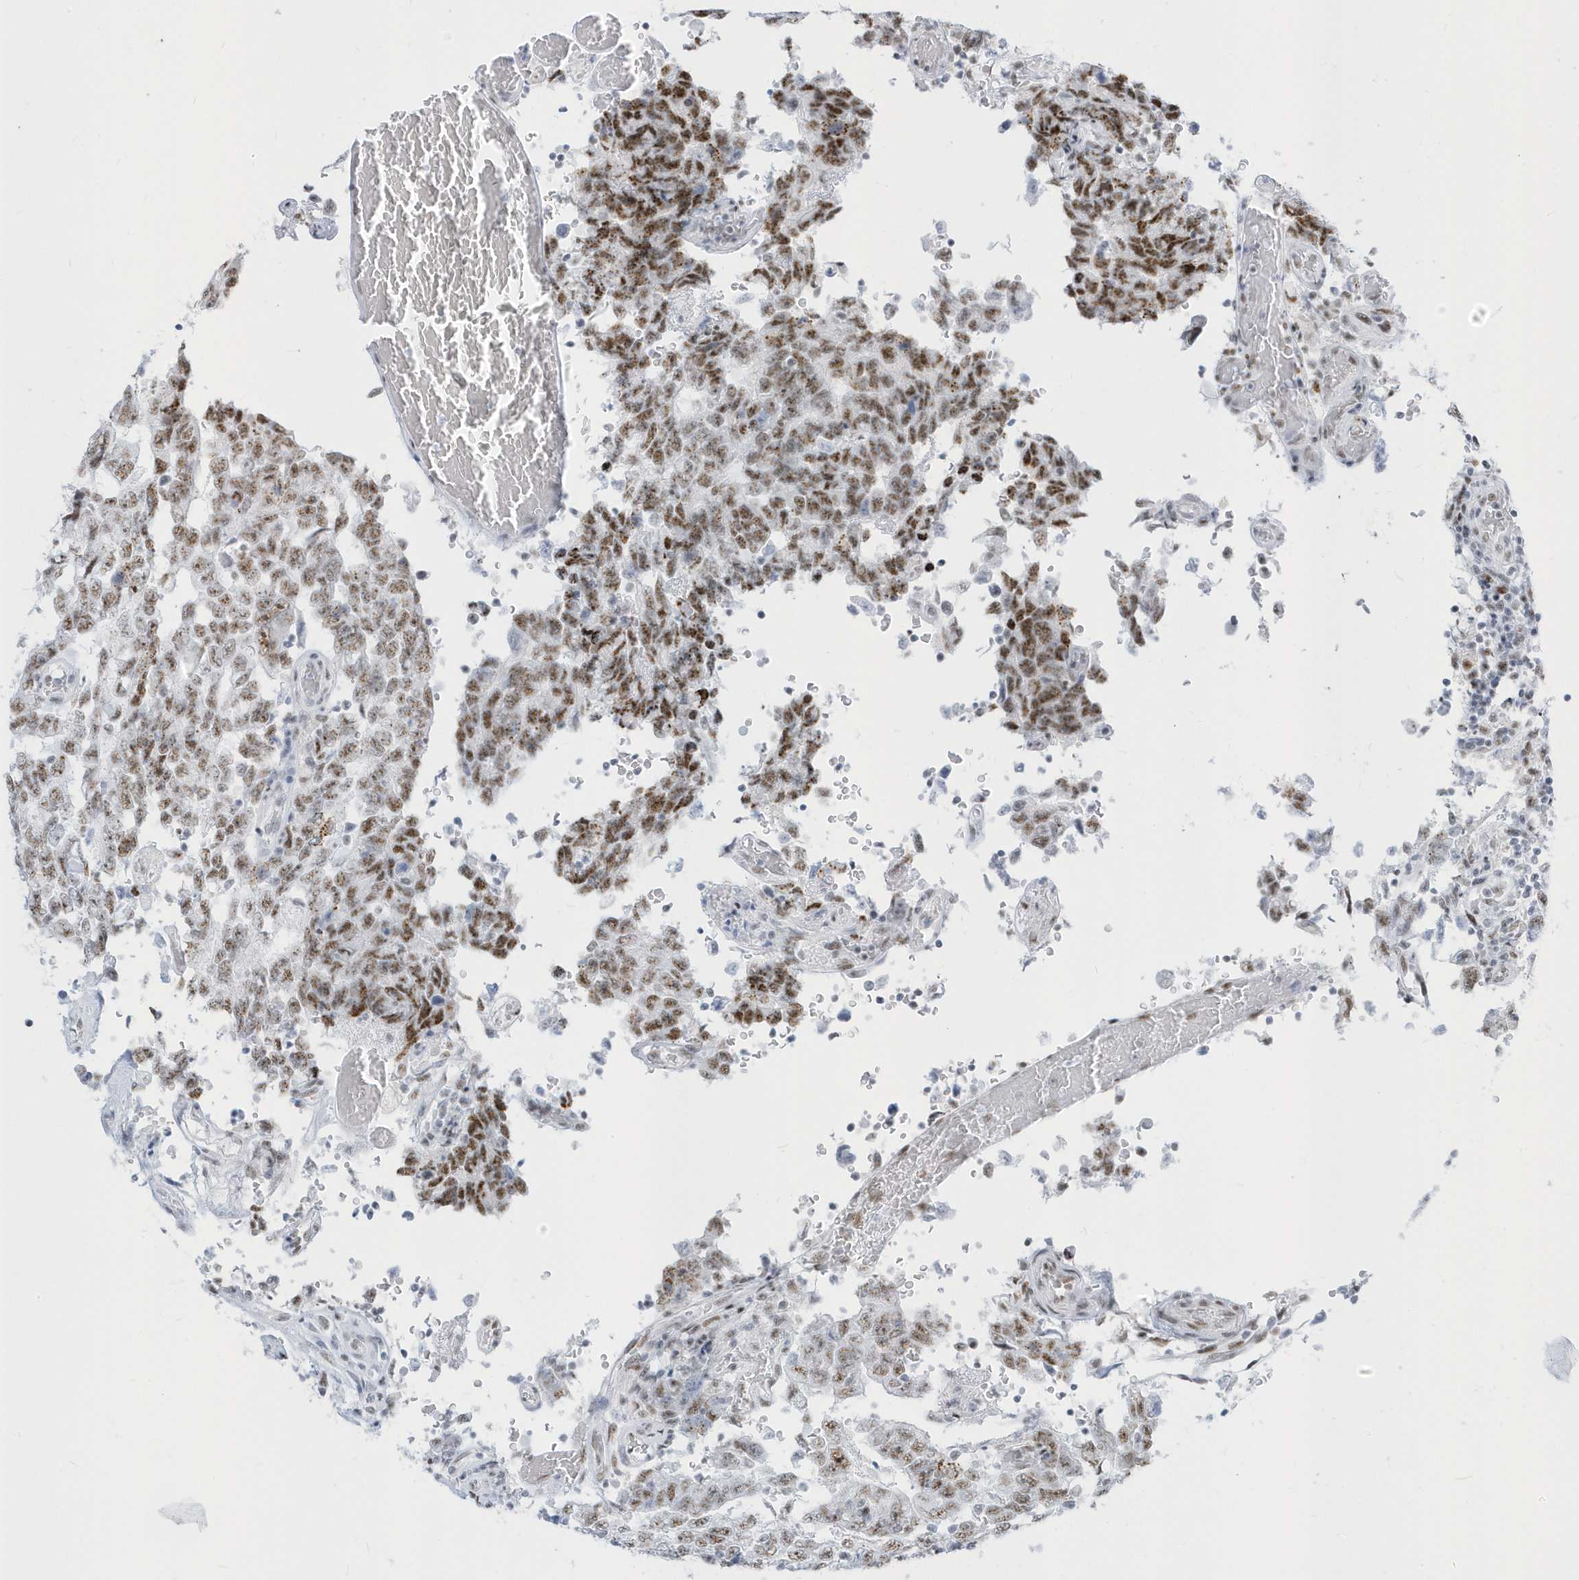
{"staining": {"intensity": "moderate", "quantity": ">75%", "location": "nuclear"}, "tissue": "testis cancer", "cell_type": "Tumor cells", "image_type": "cancer", "snomed": [{"axis": "morphology", "description": "Carcinoma, Embryonal, NOS"}, {"axis": "topography", "description": "Testis"}], "caption": "A high-resolution image shows immunohistochemistry (IHC) staining of testis cancer, which exhibits moderate nuclear staining in about >75% of tumor cells. (brown staining indicates protein expression, while blue staining denotes nuclei).", "gene": "PLEKHN1", "patient": {"sex": "male", "age": 26}}